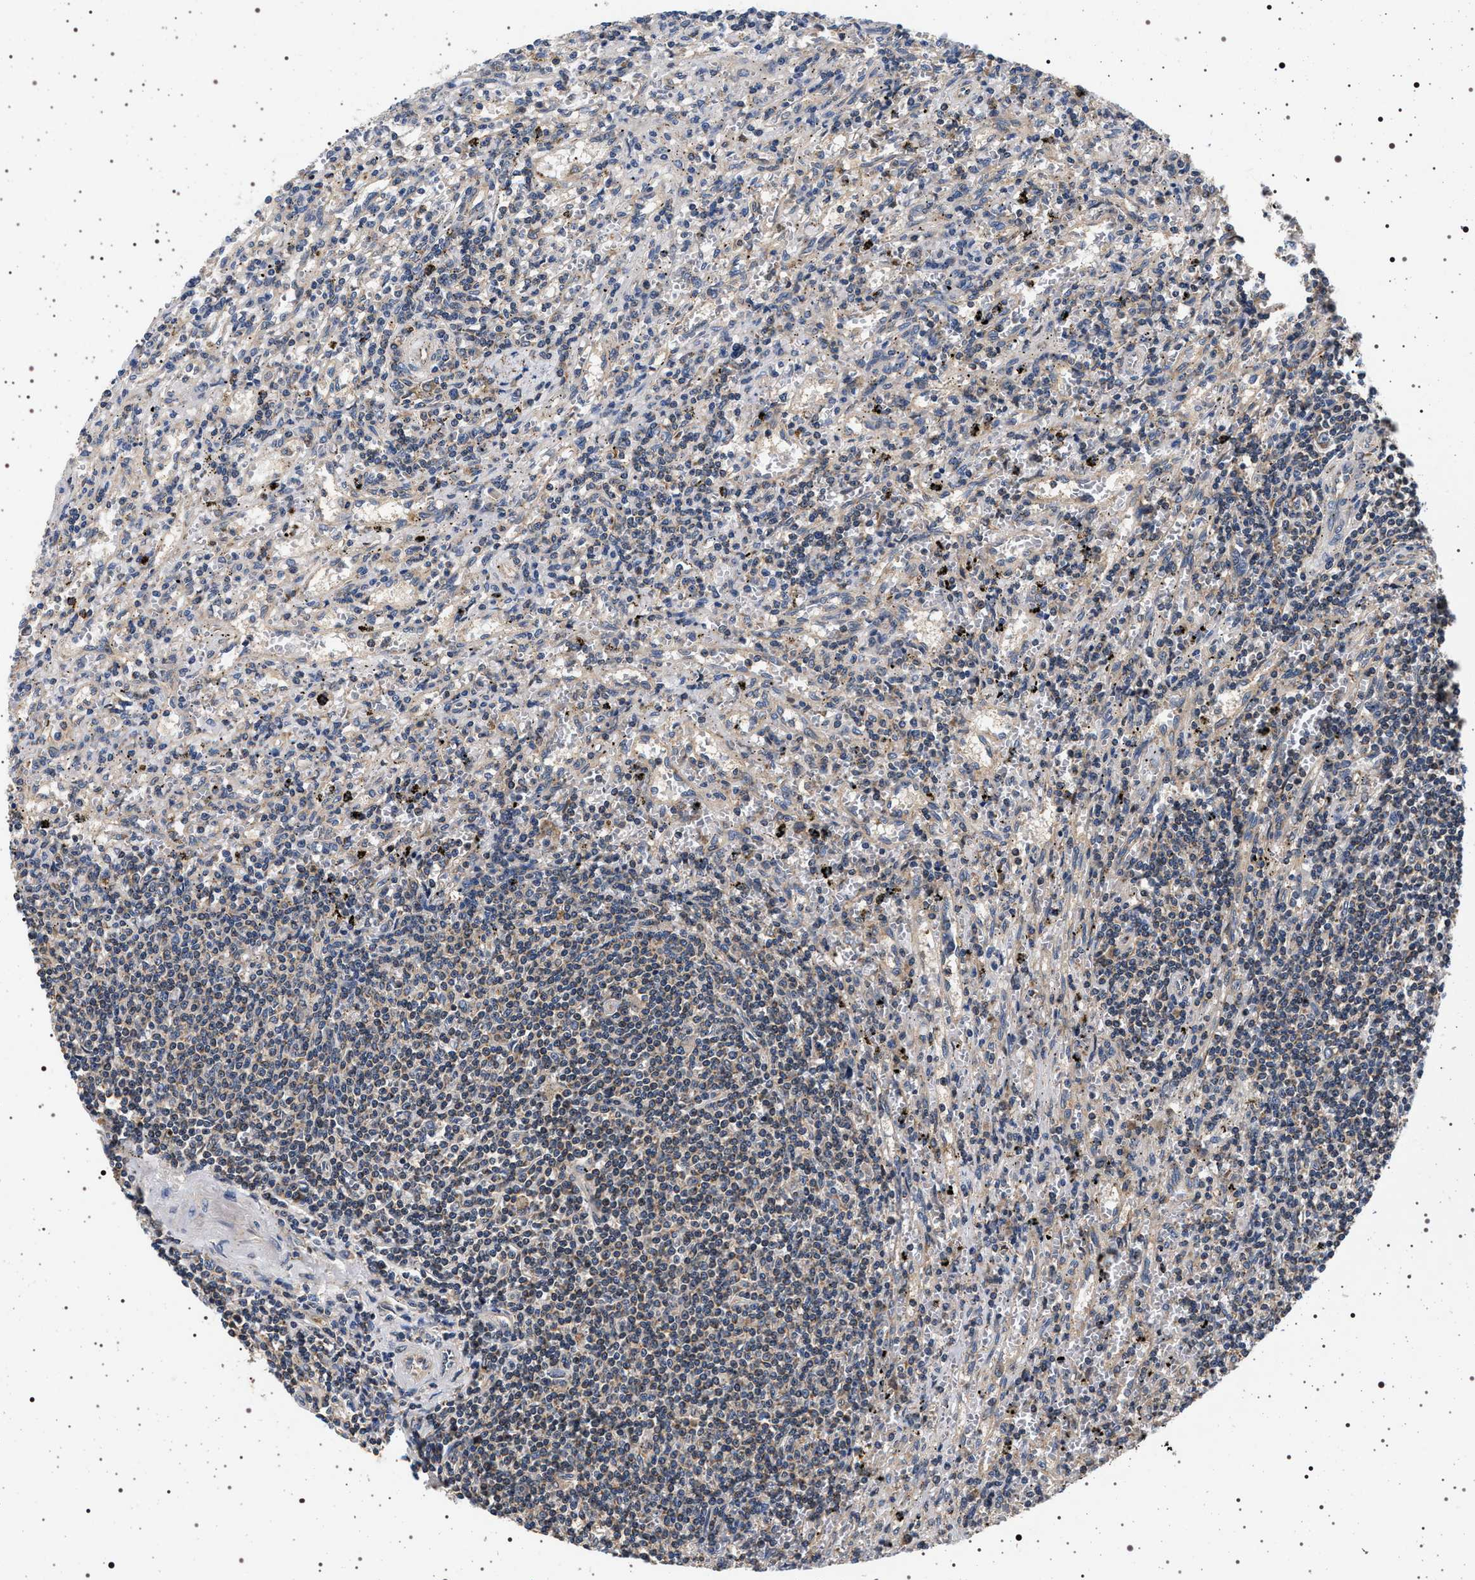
{"staining": {"intensity": "negative", "quantity": "none", "location": "none"}, "tissue": "lymphoma", "cell_type": "Tumor cells", "image_type": "cancer", "snomed": [{"axis": "morphology", "description": "Malignant lymphoma, non-Hodgkin's type, Low grade"}, {"axis": "topography", "description": "Spleen"}], "caption": "There is no significant staining in tumor cells of malignant lymphoma, non-Hodgkin's type (low-grade).", "gene": "DCBLD2", "patient": {"sex": "male", "age": 76}}